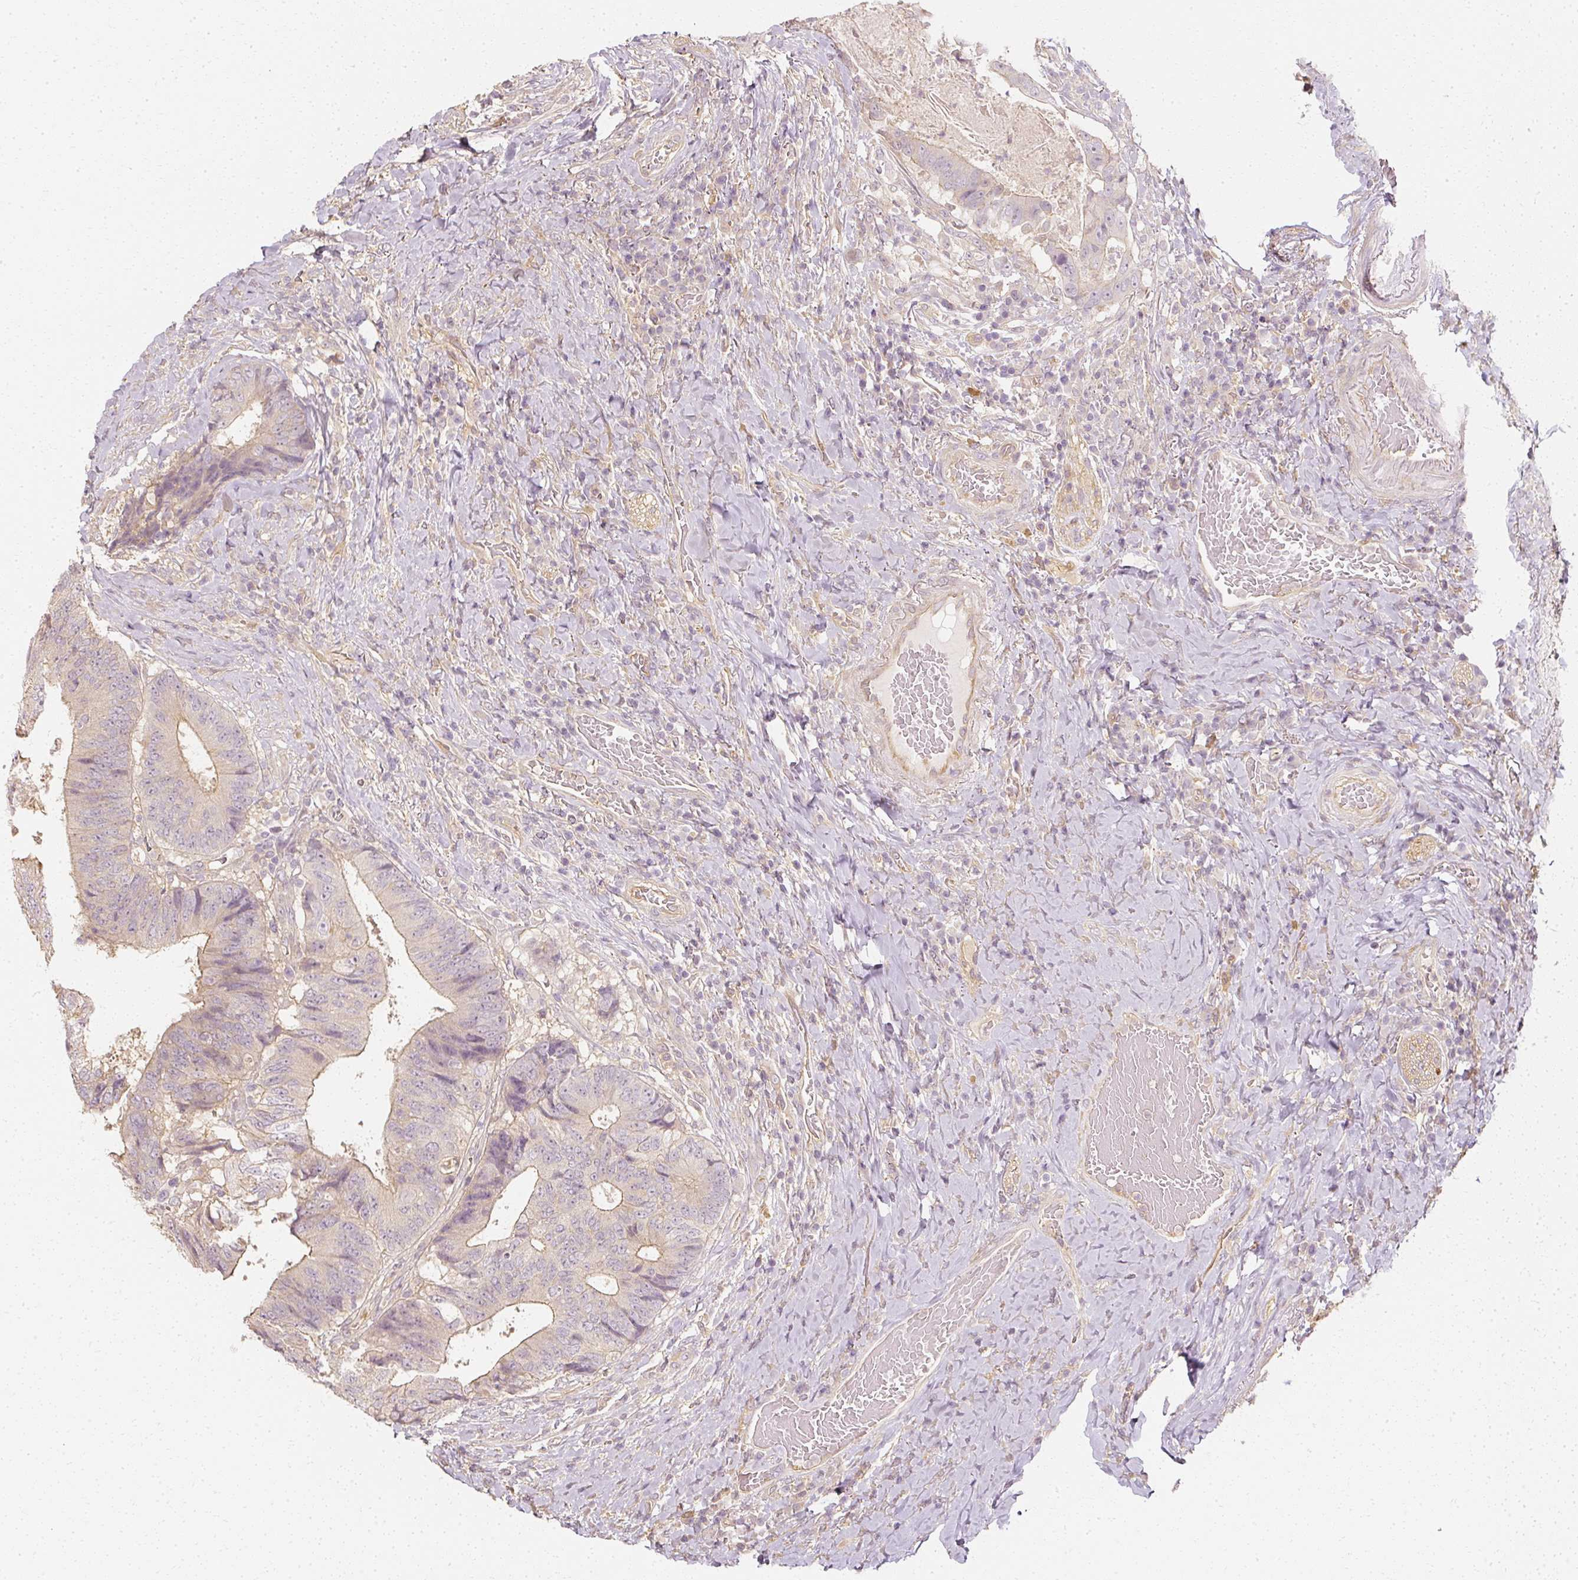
{"staining": {"intensity": "weak", "quantity": "<25%", "location": "cytoplasmic/membranous"}, "tissue": "colorectal cancer", "cell_type": "Tumor cells", "image_type": "cancer", "snomed": [{"axis": "morphology", "description": "Adenocarcinoma, NOS"}, {"axis": "topography", "description": "Rectum"}], "caption": "This is an immunohistochemistry (IHC) micrograph of human colorectal cancer (adenocarcinoma). There is no staining in tumor cells.", "gene": "GNAQ", "patient": {"sex": "male", "age": 72}}